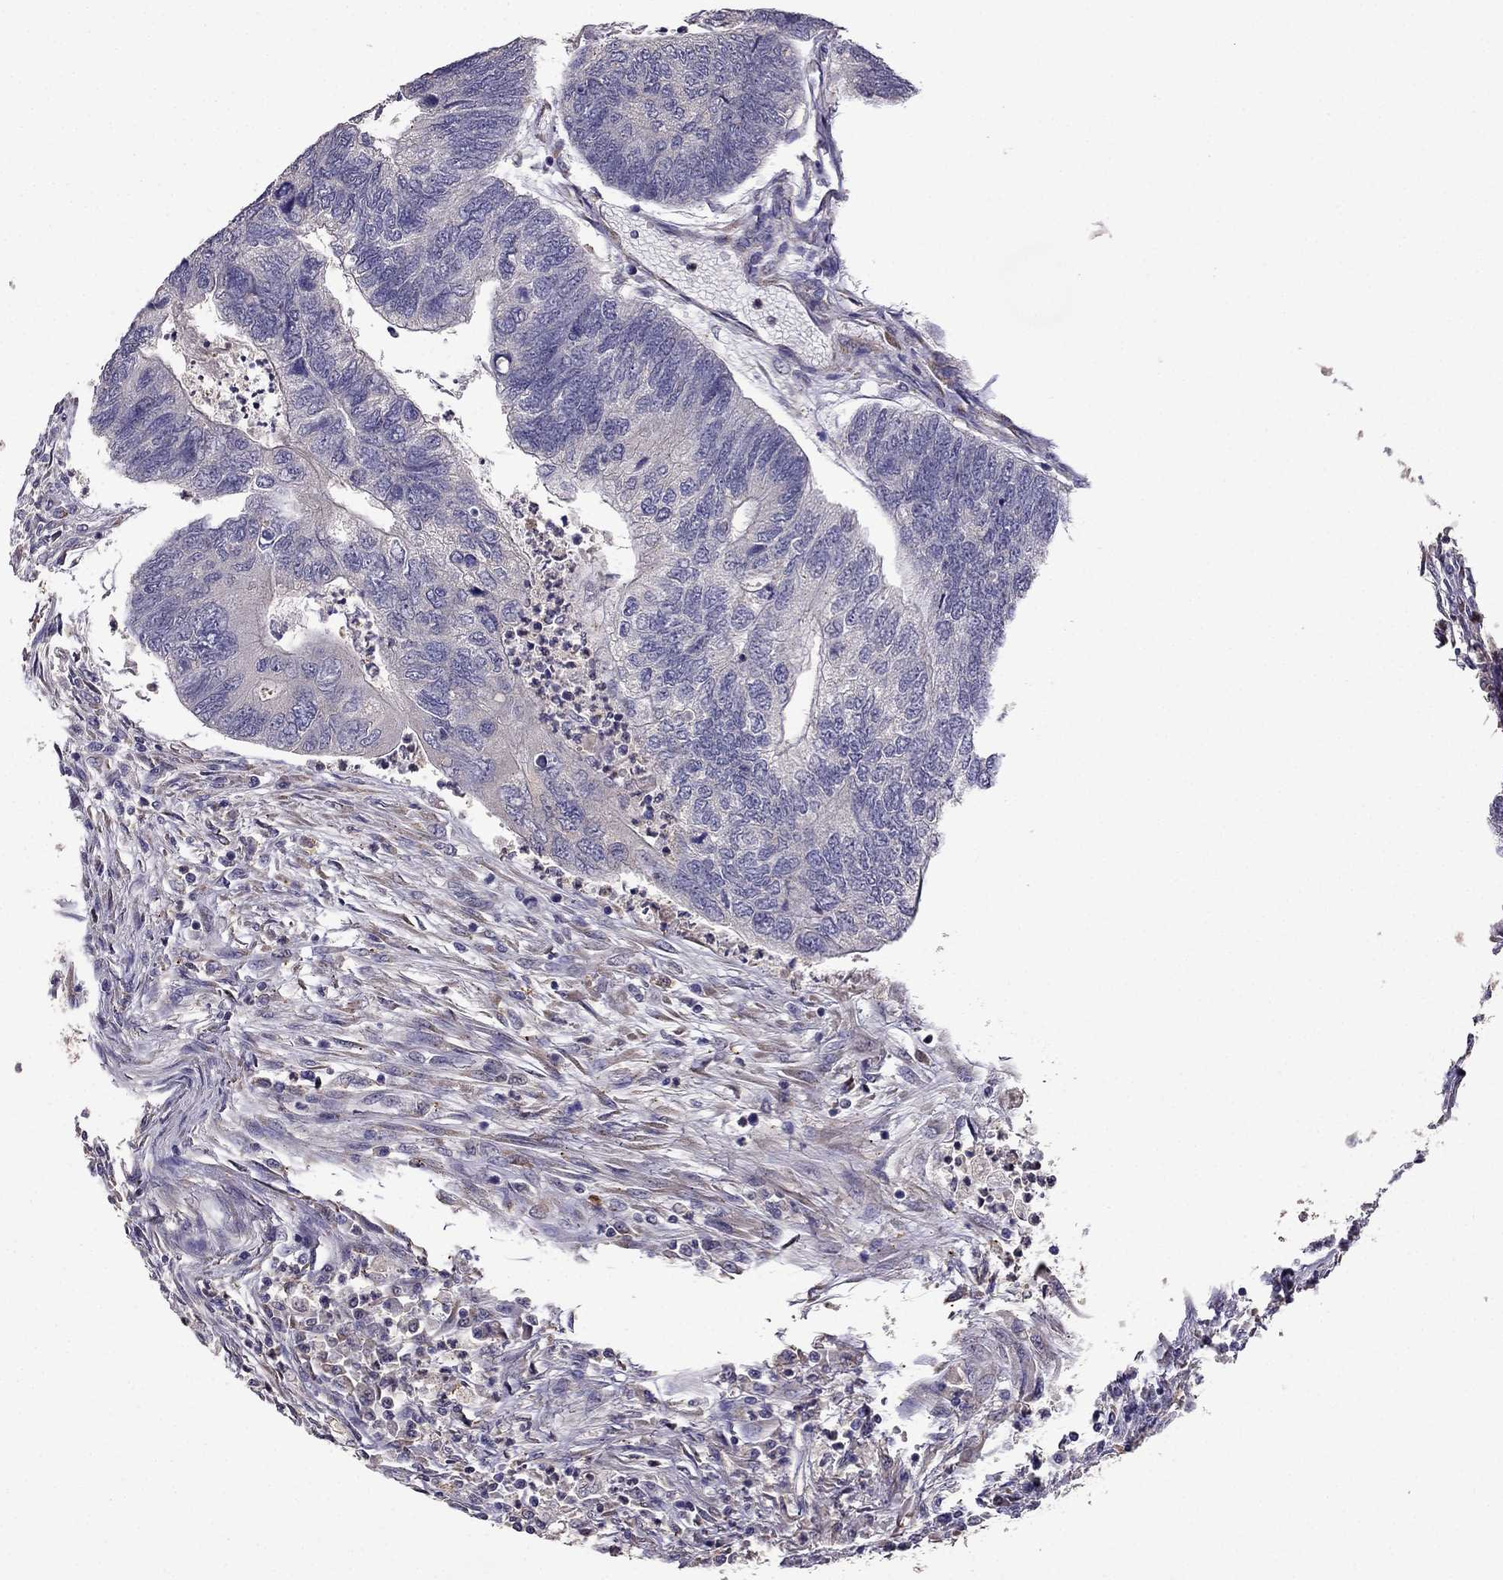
{"staining": {"intensity": "negative", "quantity": "none", "location": "none"}, "tissue": "colorectal cancer", "cell_type": "Tumor cells", "image_type": "cancer", "snomed": [{"axis": "morphology", "description": "Adenocarcinoma, NOS"}, {"axis": "topography", "description": "Colon"}], "caption": "IHC image of neoplastic tissue: human colorectal cancer stained with DAB reveals no significant protein staining in tumor cells. (DAB (3,3'-diaminobenzidine) immunohistochemistry (IHC) with hematoxylin counter stain).", "gene": "CDH9", "patient": {"sex": "female", "age": 67}}